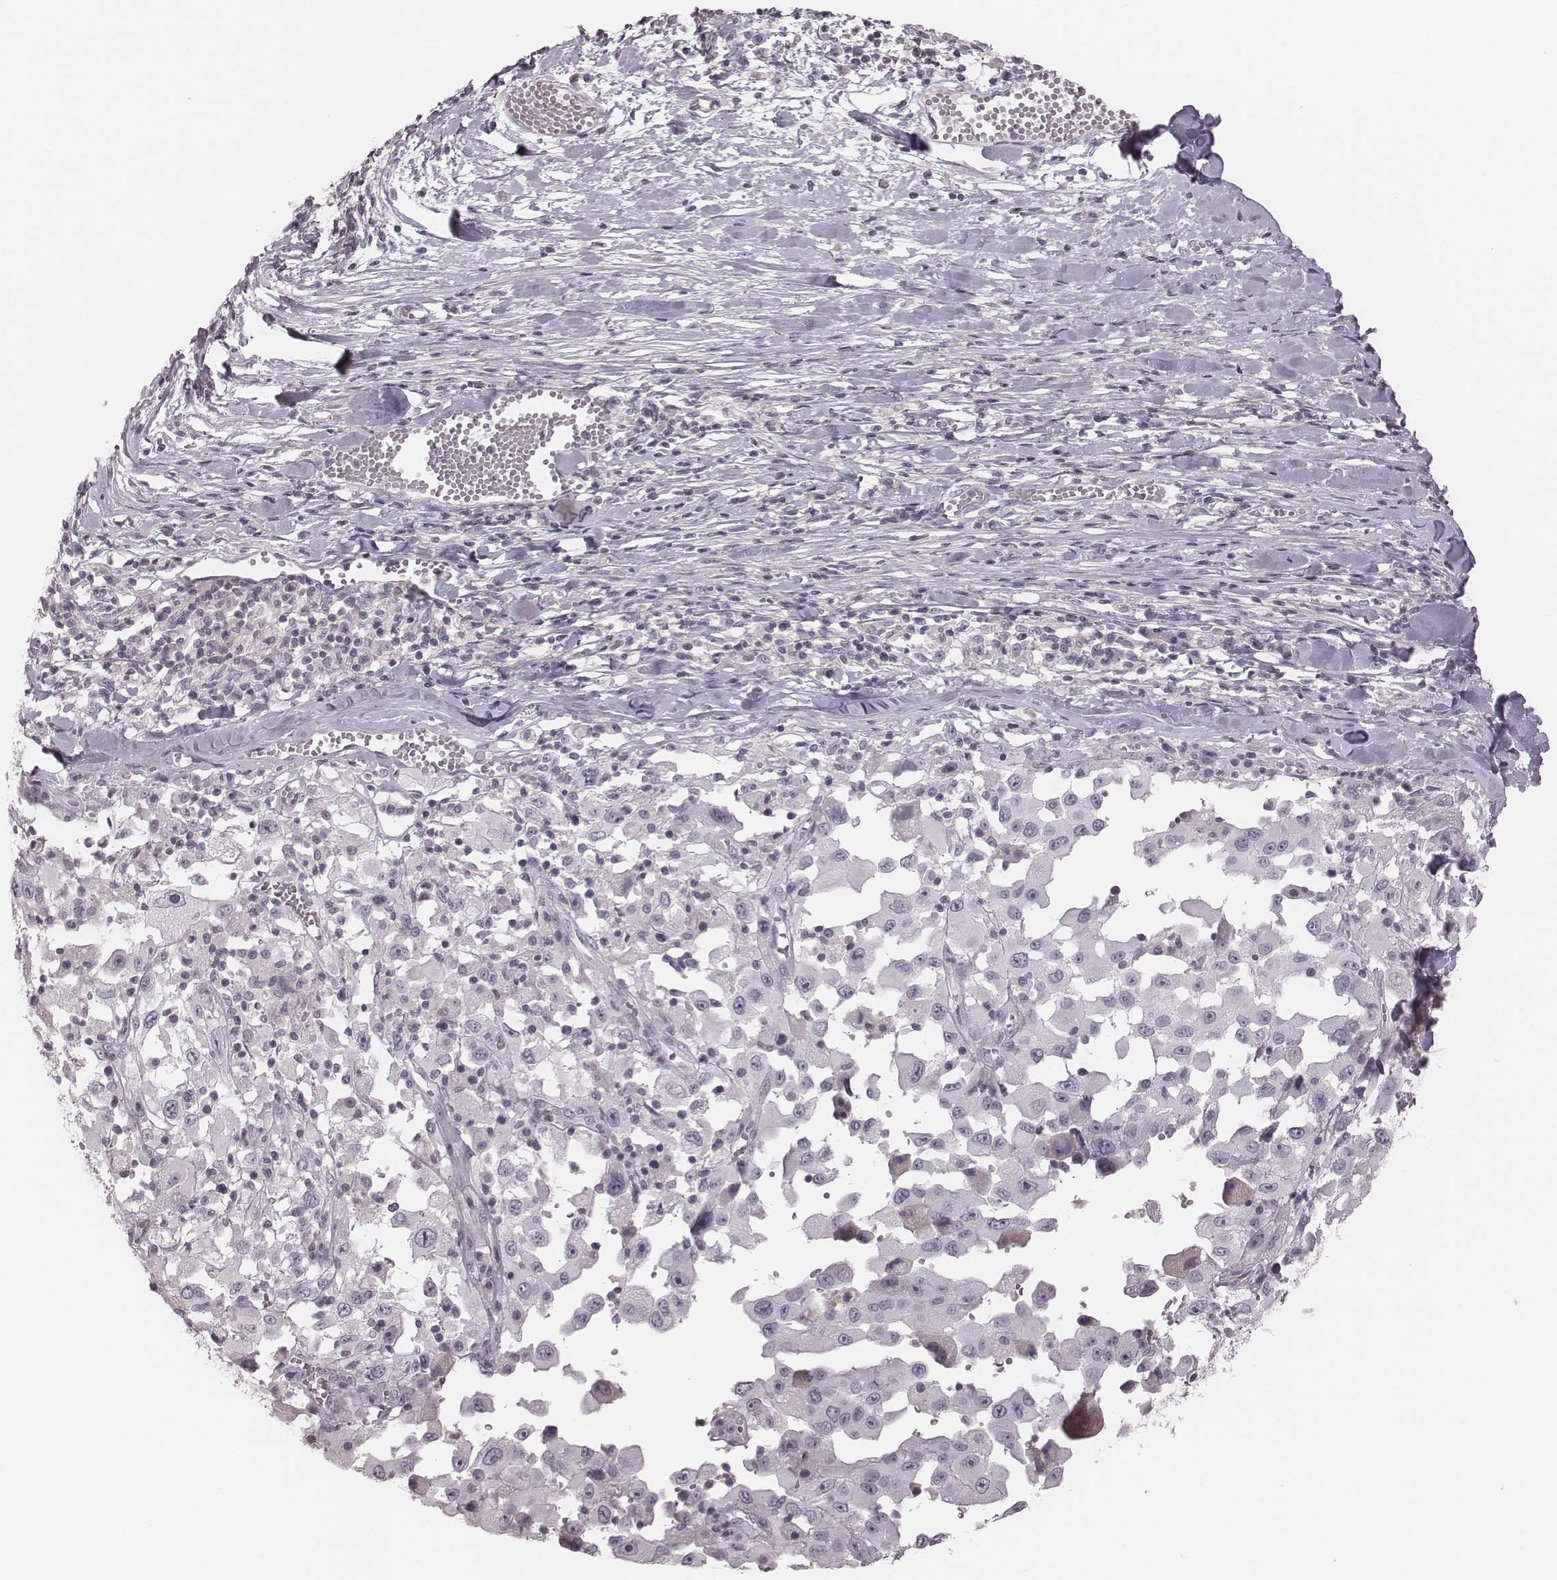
{"staining": {"intensity": "negative", "quantity": "none", "location": "none"}, "tissue": "melanoma", "cell_type": "Tumor cells", "image_type": "cancer", "snomed": [{"axis": "morphology", "description": "Malignant melanoma, Metastatic site"}, {"axis": "topography", "description": "Lymph node"}], "caption": "Immunohistochemistry photomicrograph of melanoma stained for a protein (brown), which exhibits no positivity in tumor cells.", "gene": "S100Z", "patient": {"sex": "male", "age": 50}}